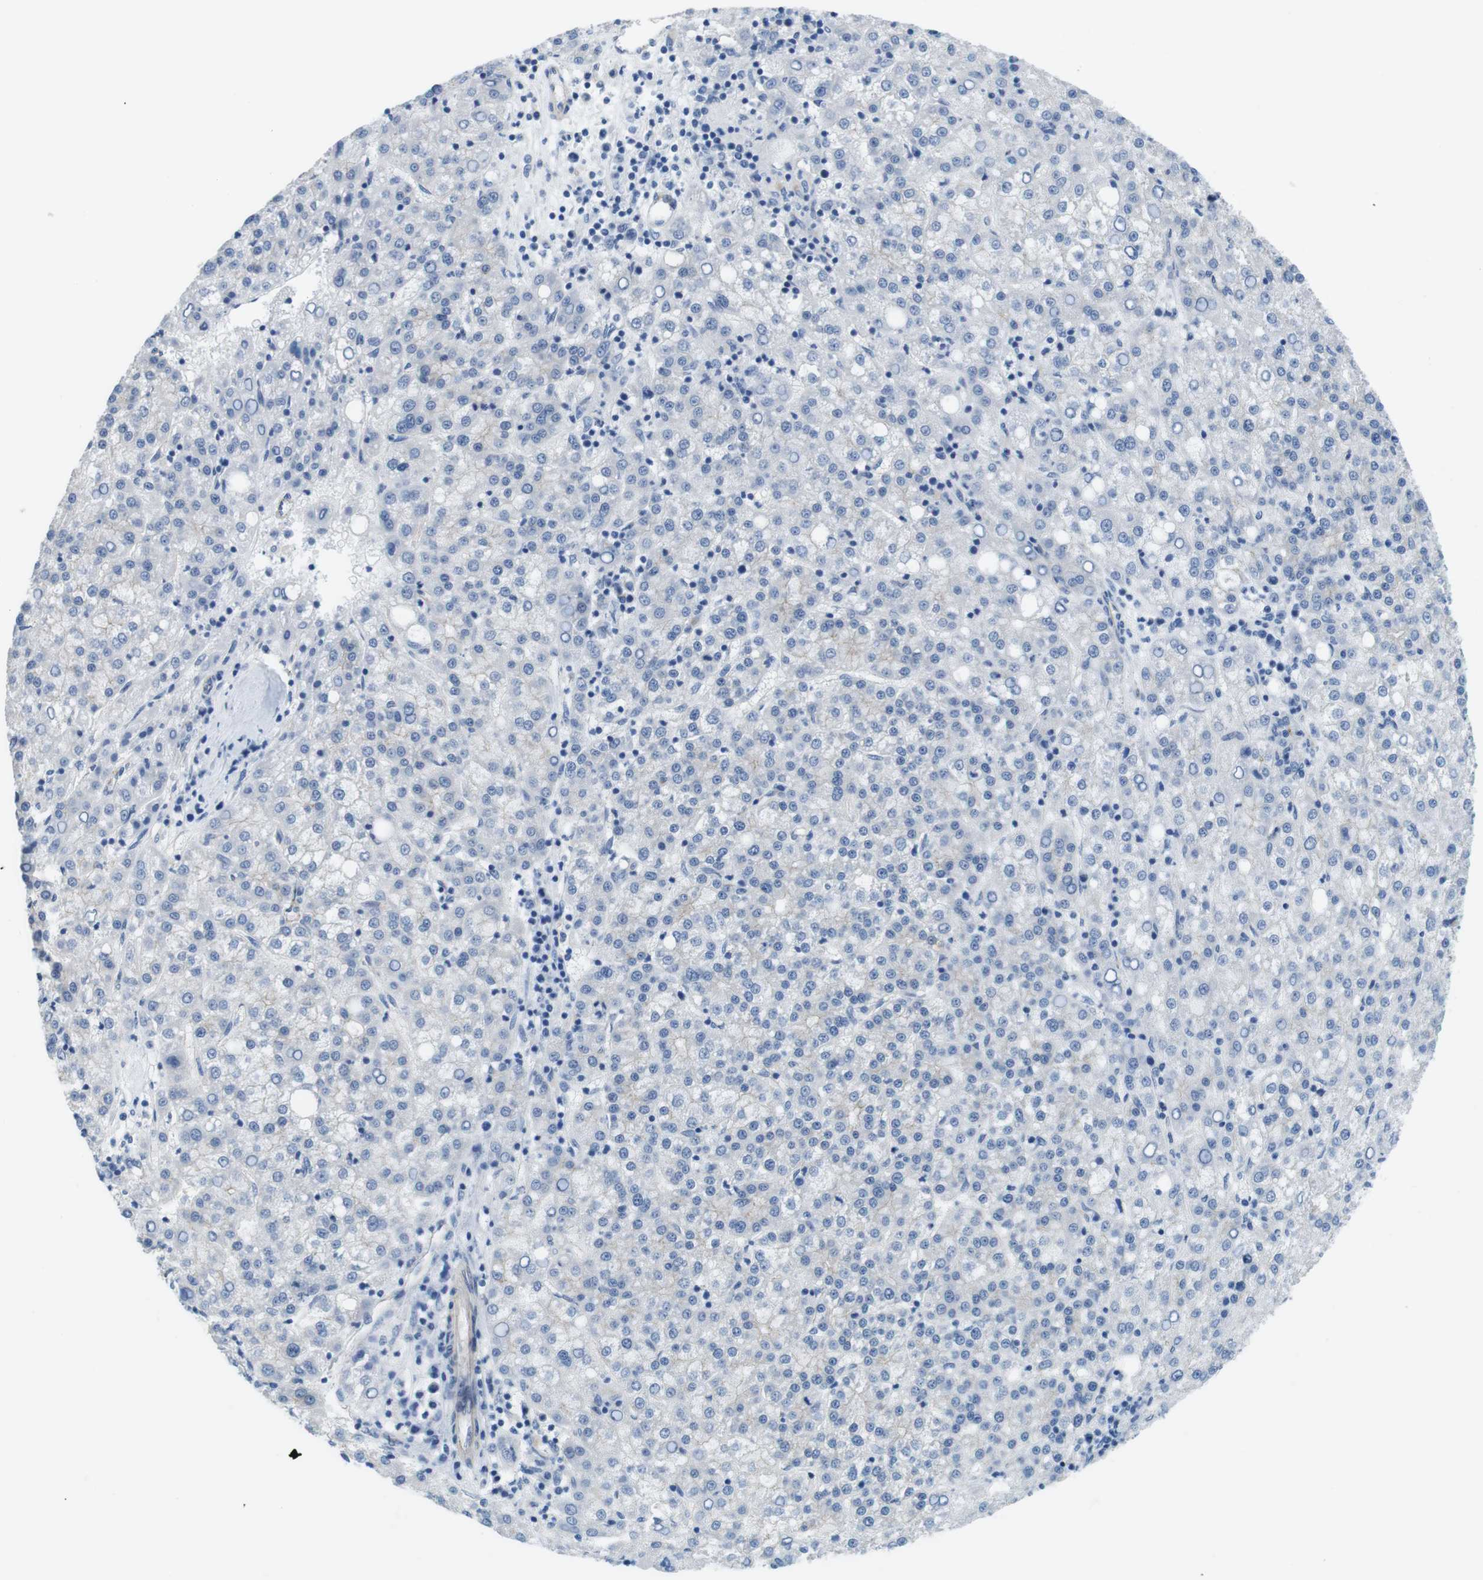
{"staining": {"intensity": "negative", "quantity": "none", "location": "none"}, "tissue": "liver cancer", "cell_type": "Tumor cells", "image_type": "cancer", "snomed": [{"axis": "morphology", "description": "Carcinoma, Hepatocellular, NOS"}, {"axis": "topography", "description": "Liver"}], "caption": "Liver hepatocellular carcinoma was stained to show a protein in brown. There is no significant expression in tumor cells.", "gene": "SLC6A6", "patient": {"sex": "female", "age": 58}}